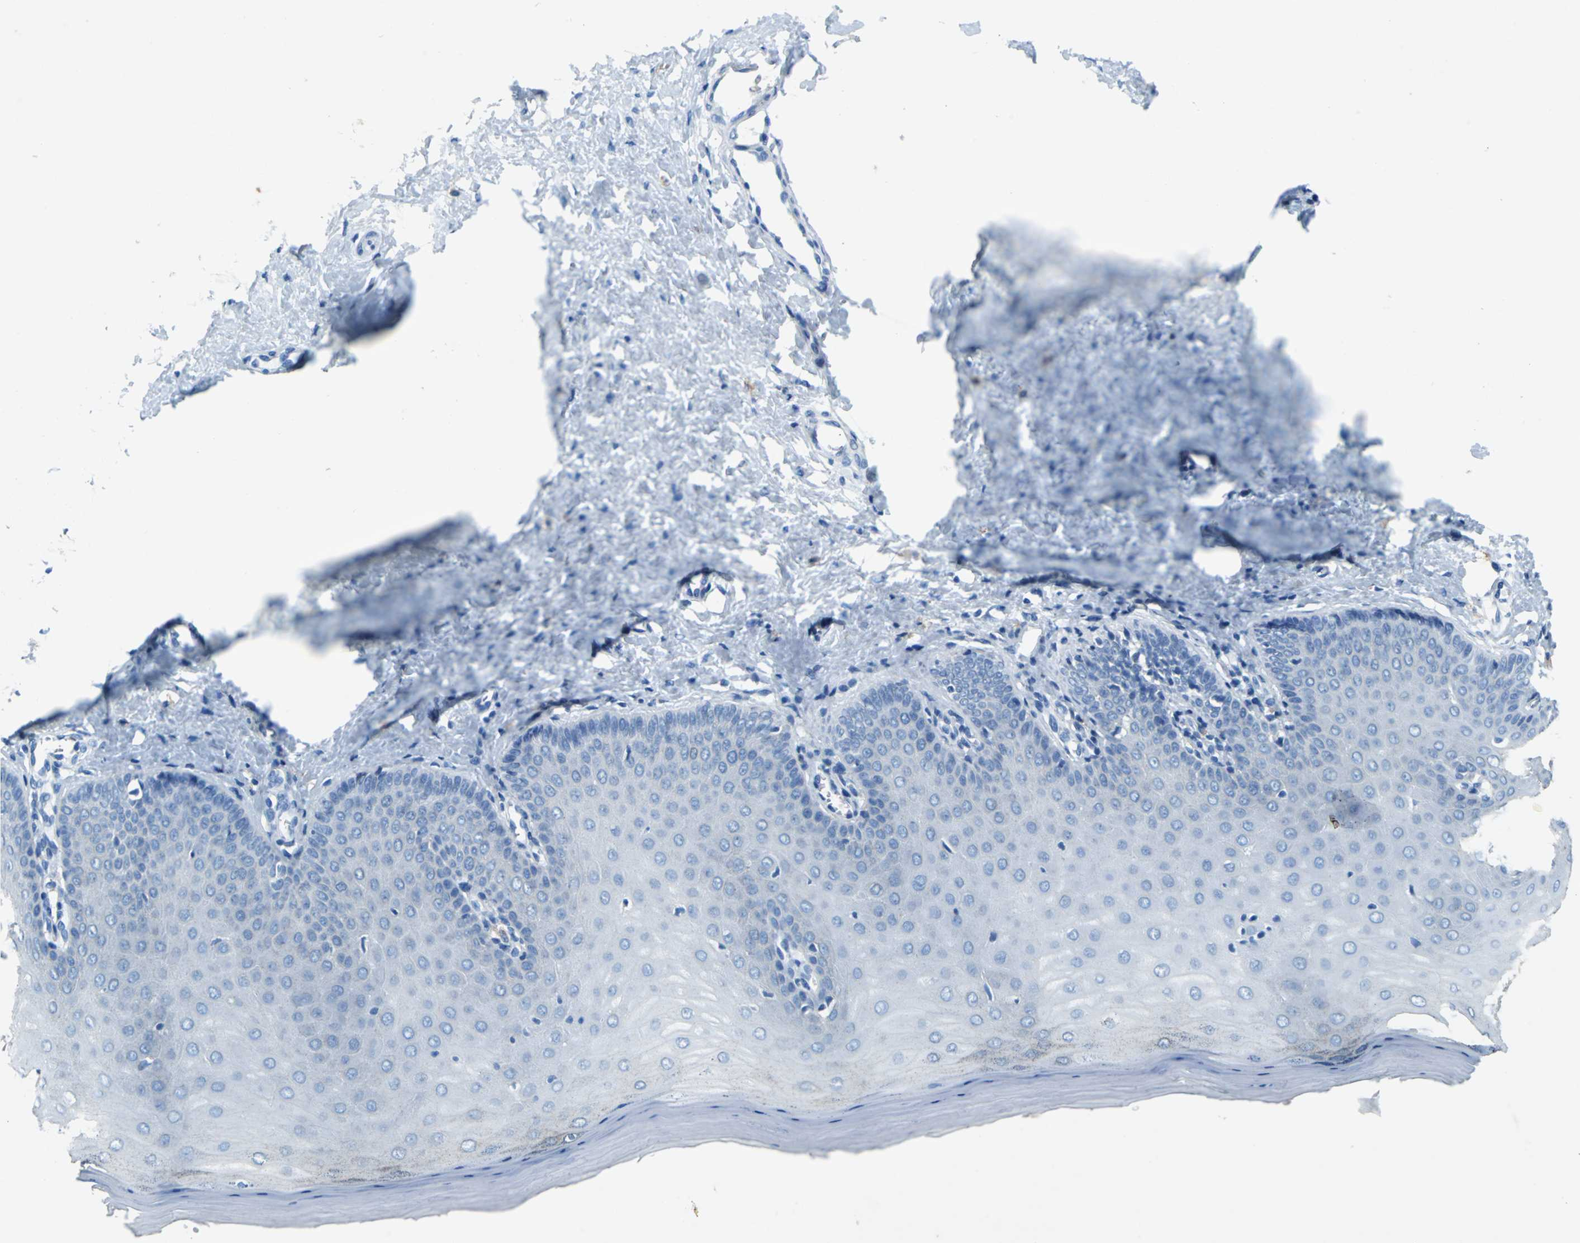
{"staining": {"intensity": "negative", "quantity": "none", "location": "none"}, "tissue": "cervix", "cell_type": "Glandular cells", "image_type": "normal", "snomed": [{"axis": "morphology", "description": "Normal tissue, NOS"}, {"axis": "topography", "description": "Cervix"}], "caption": "Image shows no protein staining in glandular cells of normal cervix. (IHC, brightfield microscopy, high magnification).", "gene": "TEX264", "patient": {"sex": "female", "age": 55}}